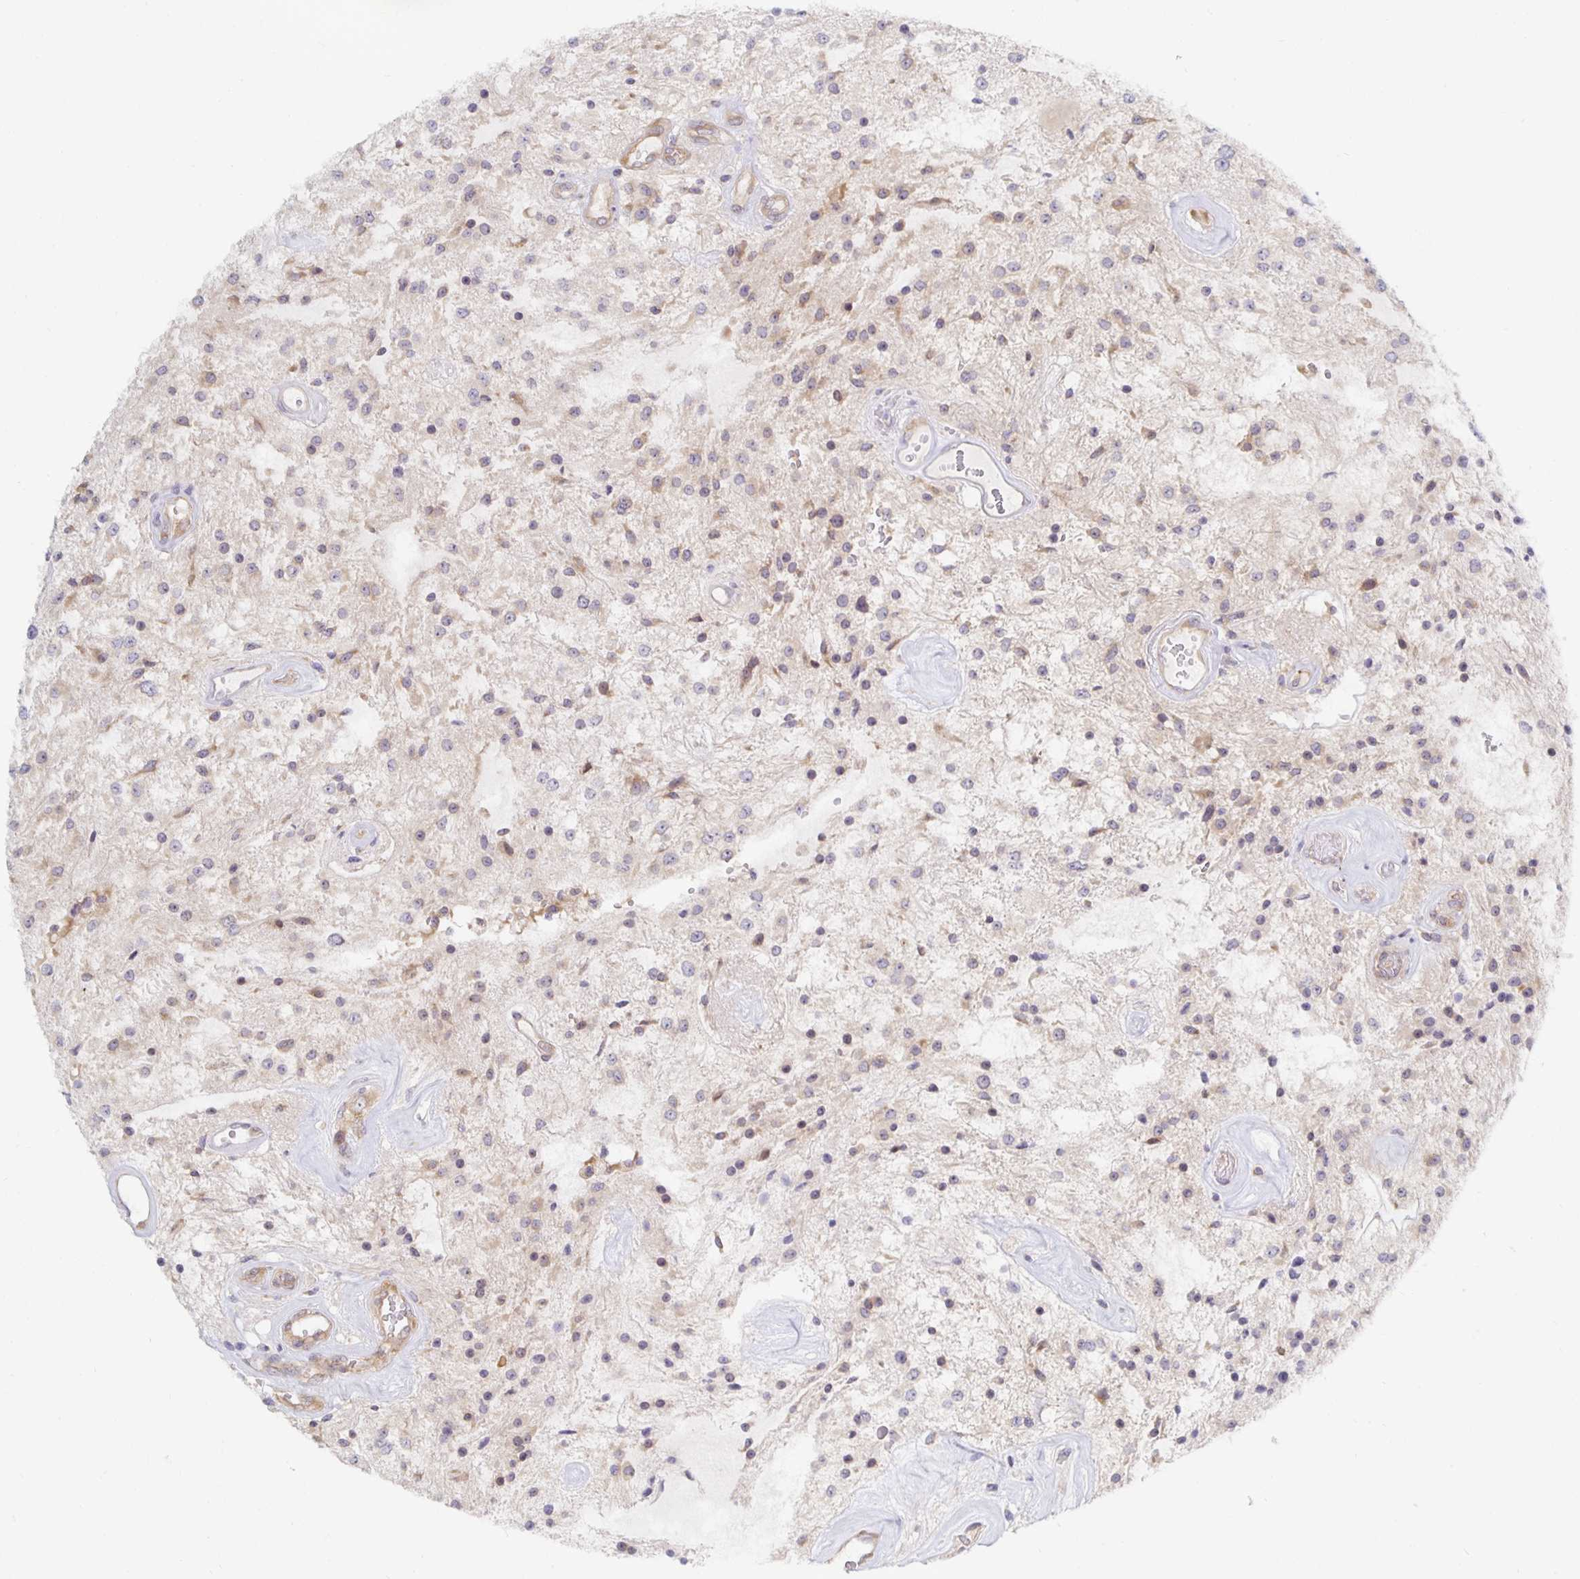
{"staining": {"intensity": "weak", "quantity": "<25%", "location": "cytoplasmic/membranous"}, "tissue": "glioma", "cell_type": "Tumor cells", "image_type": "cancer", "snomed": [{"axis": "morphology", "description": "Glioma, malignant, Low grade"}, {"axis": "topography", "description": "Cerebellum"}], "caption": "This histopathology image is of glioma stained with immunohistochemistry to label a protein in brown with the nuclei are counter-stained blue. There is no staining in tumor cells.", "gene": "PDAP1", "patient": {"sex": "female", "age": 14}}